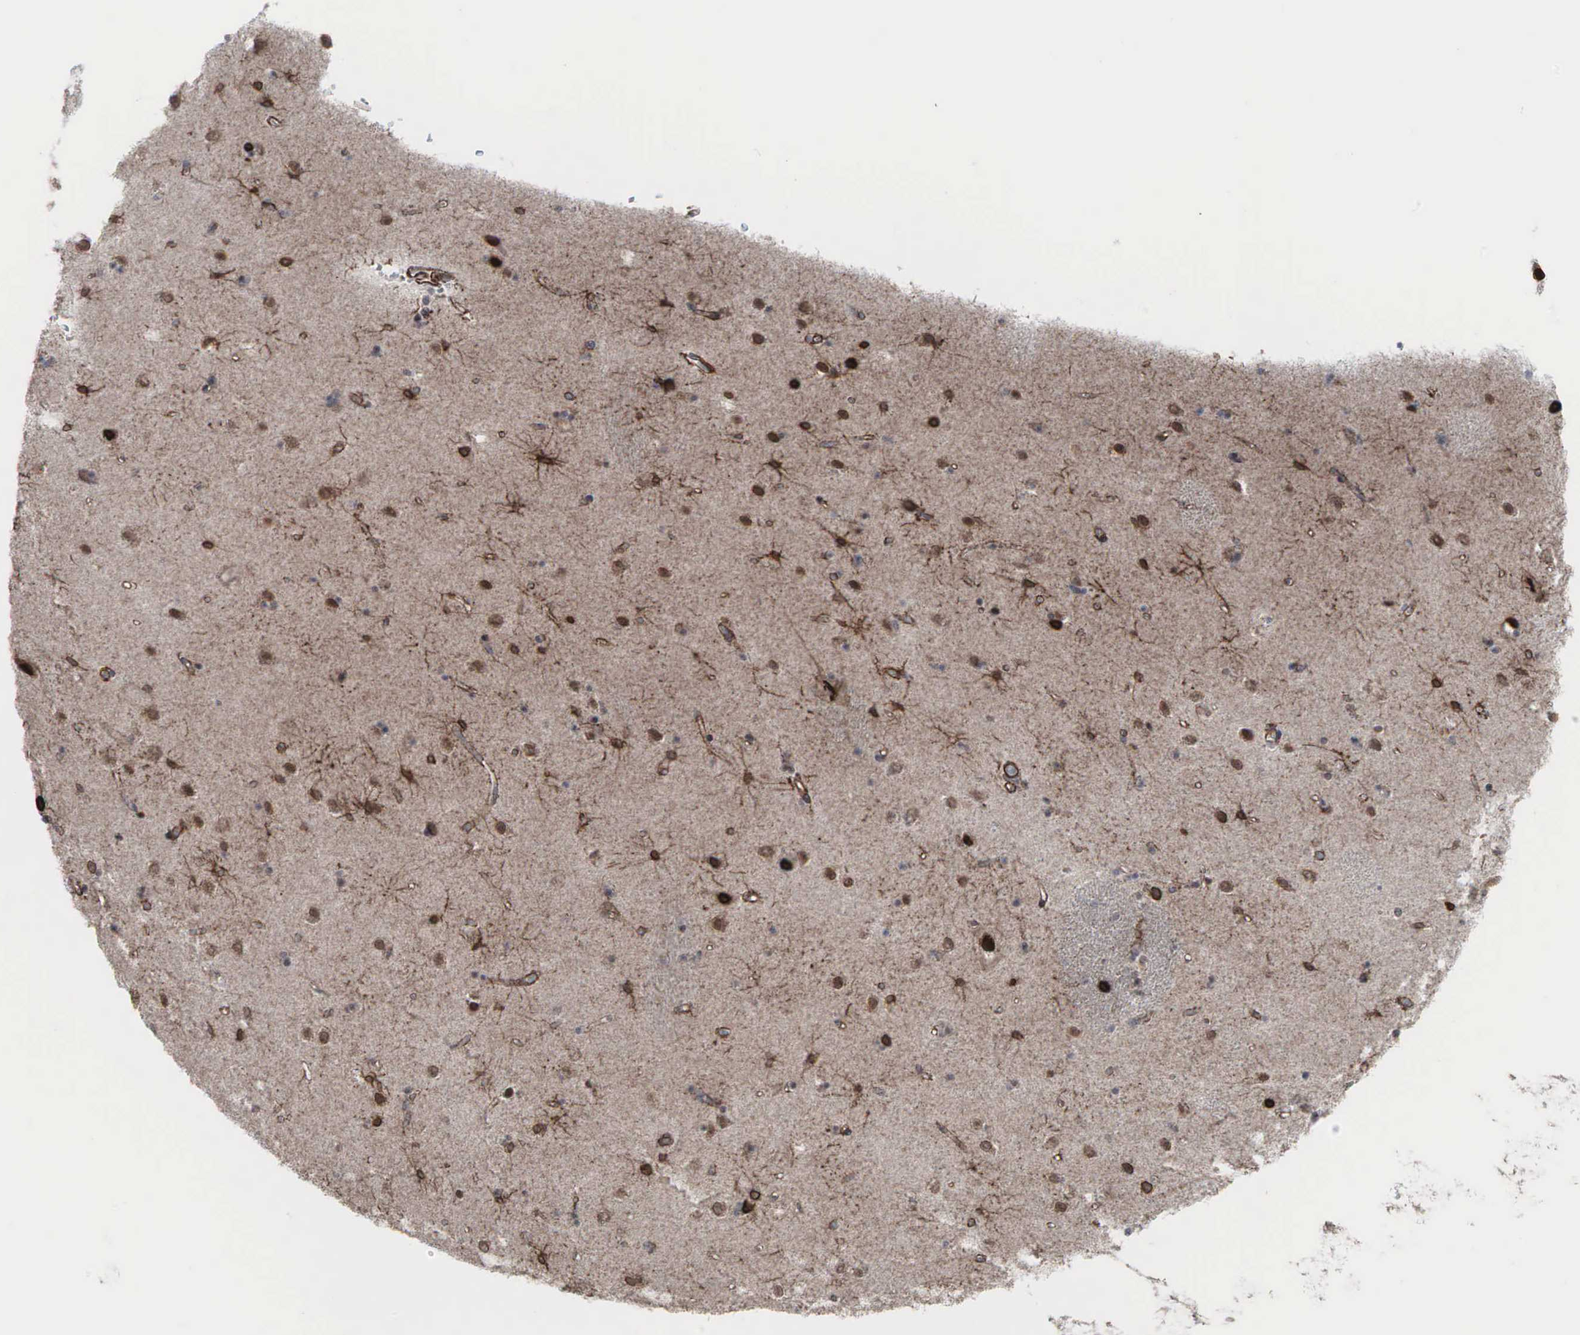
{"staining": {"intensity": "weak", "quantity": "25%-75%", "location": "cytoplasmic/membranous,nuclear"}, "tissue": "caudate", "cell_type": "Glial cells", "image_type": "normal", "snomed": [{"axis": "morphology", "description": "Normal tissue, NOS"}, {"axis": "topography", "description": "Lateral ventricle wall"}], "caption": "A high-resolution image shows immunohistochemistry (IHC) staining of unremarkable caudate, which demonstrates weak cytoplasmic/membranous,nuclear expression in approximately 25%-75% of glial cells.", "gene": "GPRASP1", "patient": {"sex": "female", "age": 54}}